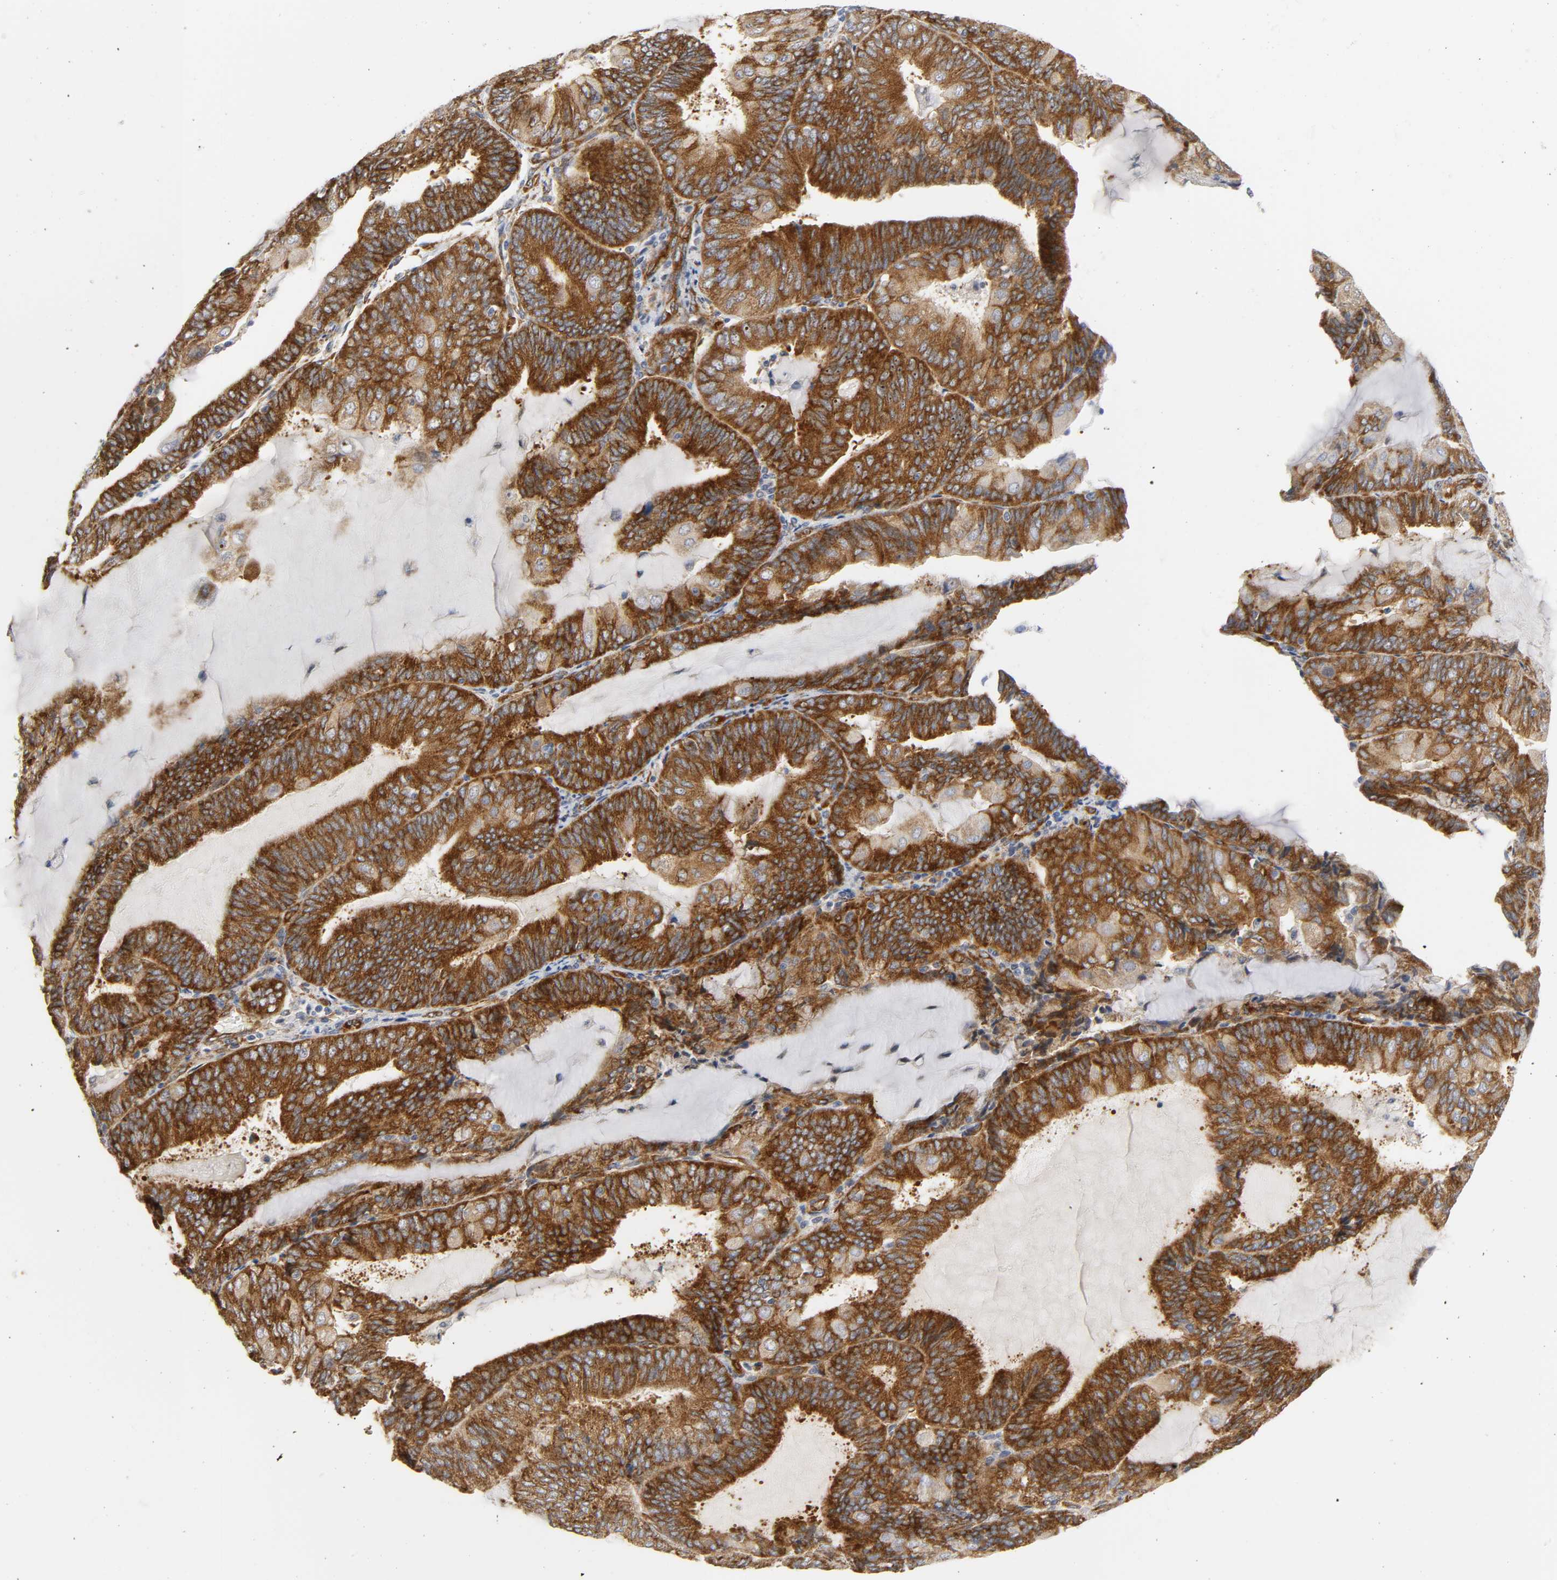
{"staining": {"intensity": "strong", "quantity": ">75%", "location": "cytoplasmic/membranous"}, "tissue": "endometrial cancer", "cell_type": "Tumor cells", "image_type": "cancer", "snomed": [{"axis": "morphology", "description": "Adenocarcinoma, NOS"}, {"axis": "topography", "description": "Endometrium"}], "caption": "Approximately >75% of tumor cells in endometrial adenocarcinoma show strong cytoplasmic/membranous protein positivity as visualized by brown immunohistochemical staining.", "gene": "DOCK1", "patient": {"sex": "female", "age": 81}}